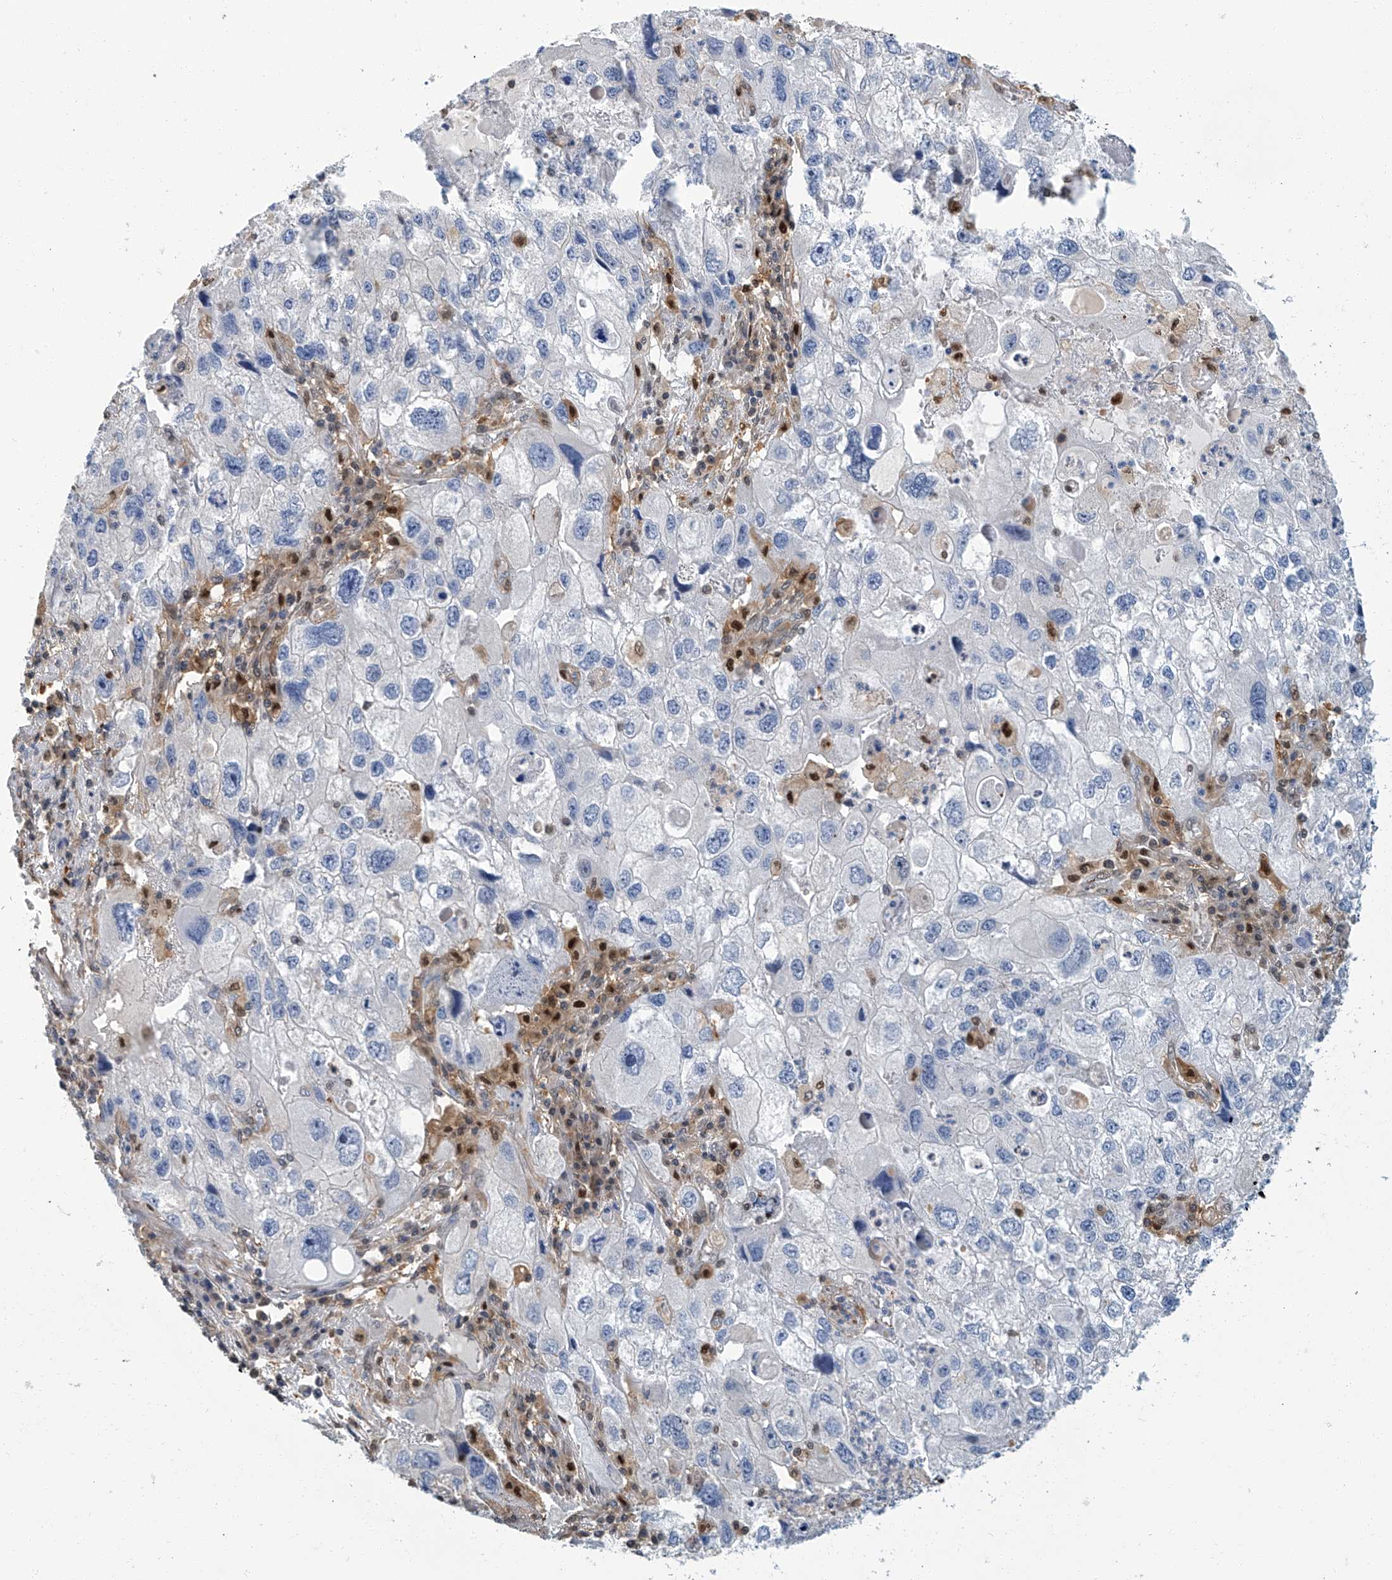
{"staining": {"intensity": "negative", "quantity": "none", "location": "none"}, "tissue": "endometrial cancer", "cell_type": "Tumor cells", "image_type": "cancer", "snomed": [{"axis": "morphology", "description": "Adenocarcinoma, NOS"}, {"axis": "topography", "description": "Endometrium"}], "caption": "High power microscopy photomicrograph of an immunohistochemistry (IHC) histopathology image of endometrial cancer (adenocarcinoma), revealing no significant positivity in tumor cells. The staining was performed using DAB to visualize the protein expression in brown, while the nuclei were stained in blue with hematoxylin (Magnification: 20x).", "gene": "PSMB10", "patient": {"sex": "female", "age": 49}}